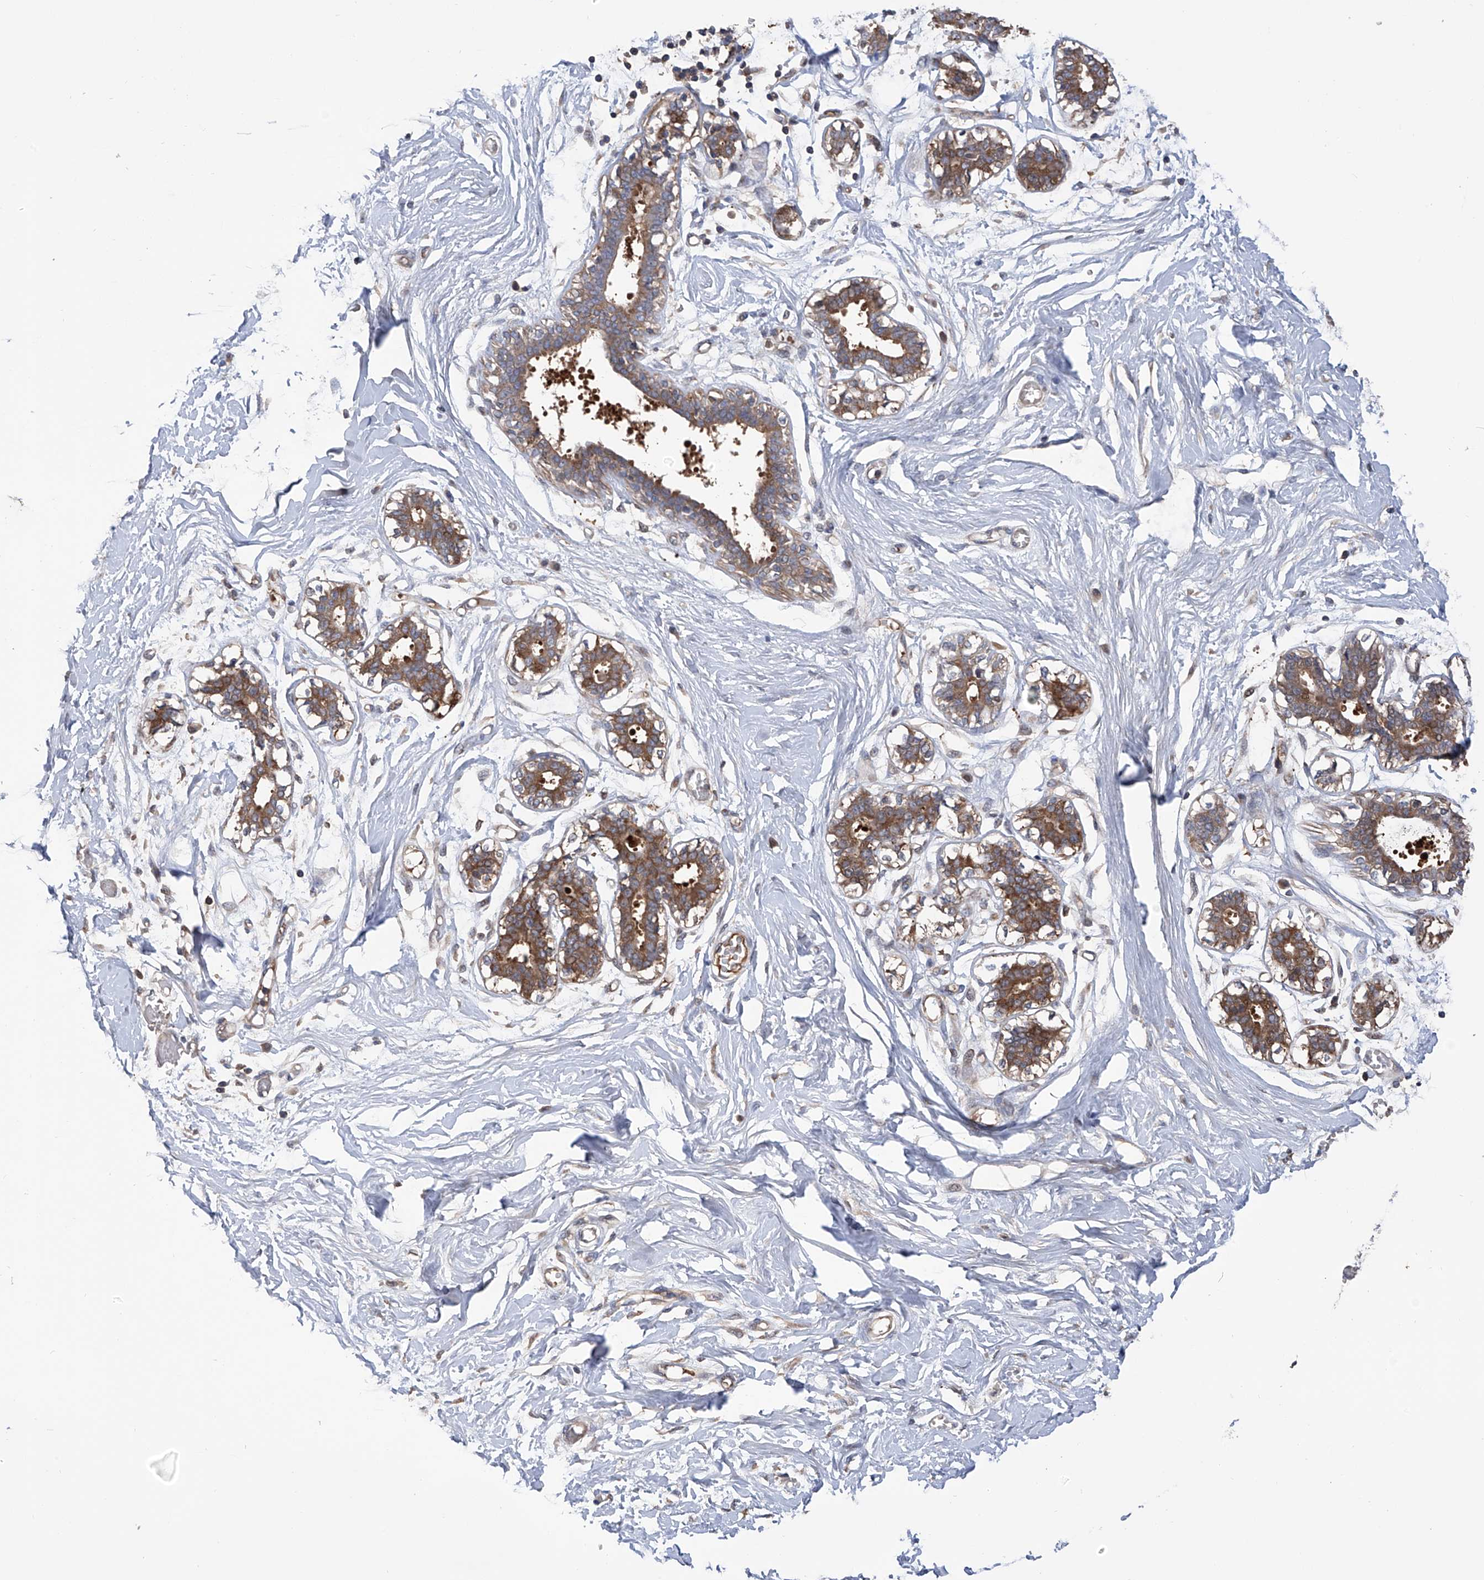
{"staining": {"intensity": "moderate", "quantity": "<25%", "location": "cytoplasmic/membranous"}, "tissue": "breast", "cell_type": "Adipocytes", "image_type": "normal", "snomed": [{"axis": "morphology", "description": "Normal tissue, NOS"}, {"axis": "topography", "description": "Breast"}], "caption": "IHC histopathology image of benign breast: human breast stained using immunohistochemistry (IHC) shows low levels of moderate protein expression localized specifically in the cytoplasmic/membranous of adipocytes, appearing as a cytoplasmic/membranous brown color.", "gene": "NUDT17", "patient": {"sex": "female", "age": 27}}